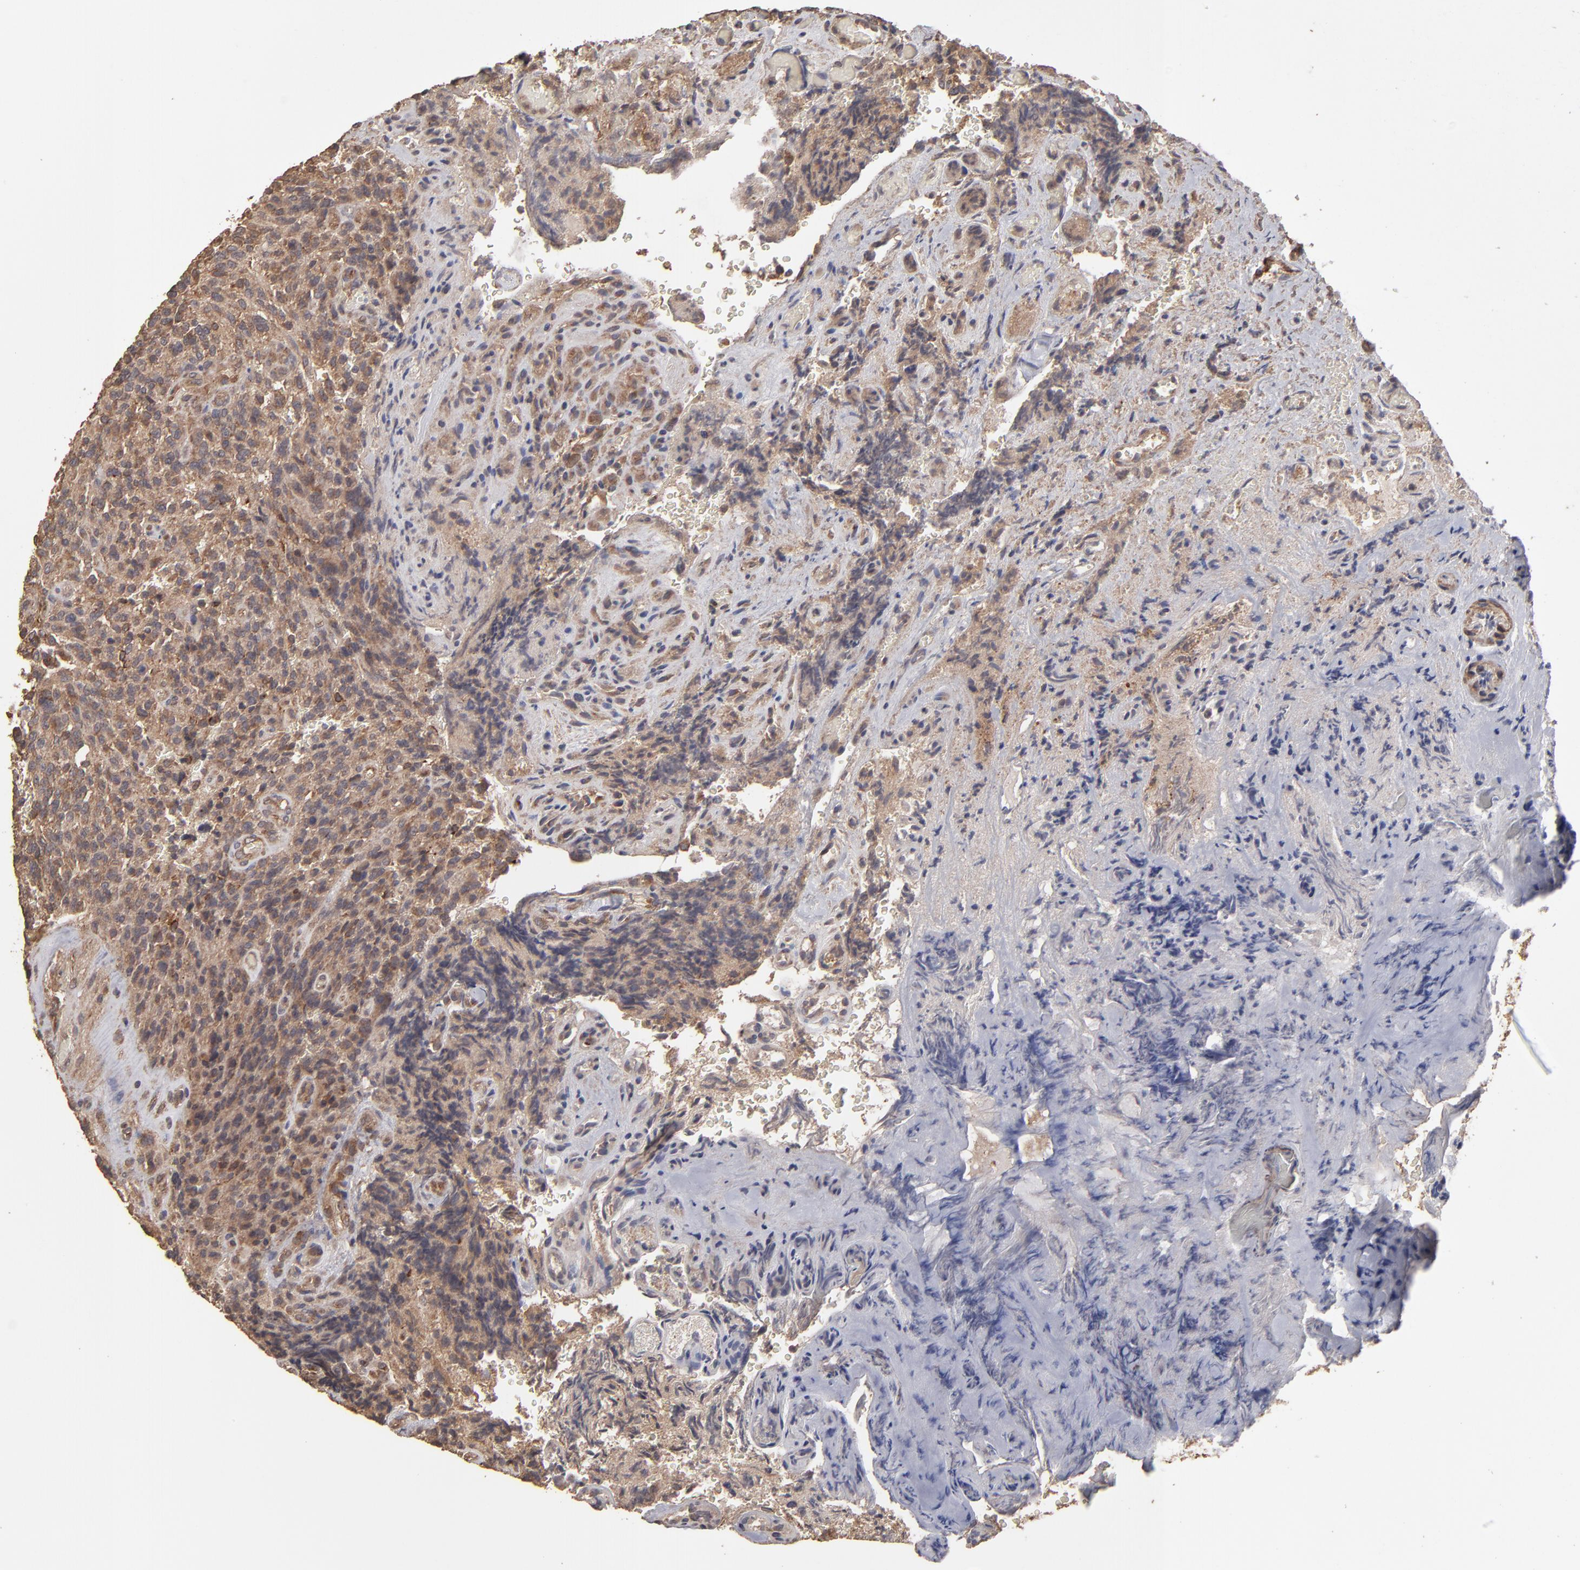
{"staining": {"intensity": "weak", "quantity": ">75%", "location": "cytoplasmic/membranous"}, "tissue": "glioma", "cell_type": "Tumor cells", "image_type": "cancer", "snomed": [{"axis": "morphology", "description": "Normal tissue, NOS"}, {"axis": "morphology", "description": "Glioma, malignant, High grade"}, {"axis": "topography", "description": "Cerebral cortex"}], "caption": "There is low levels of weak cytoplasmic/membranous expression in tumor cells of glioma, as demonstrated by immunohistochemical staining (brown color).", "gene": "MMP2", "patient": {"sex": "male", "age": 56}}